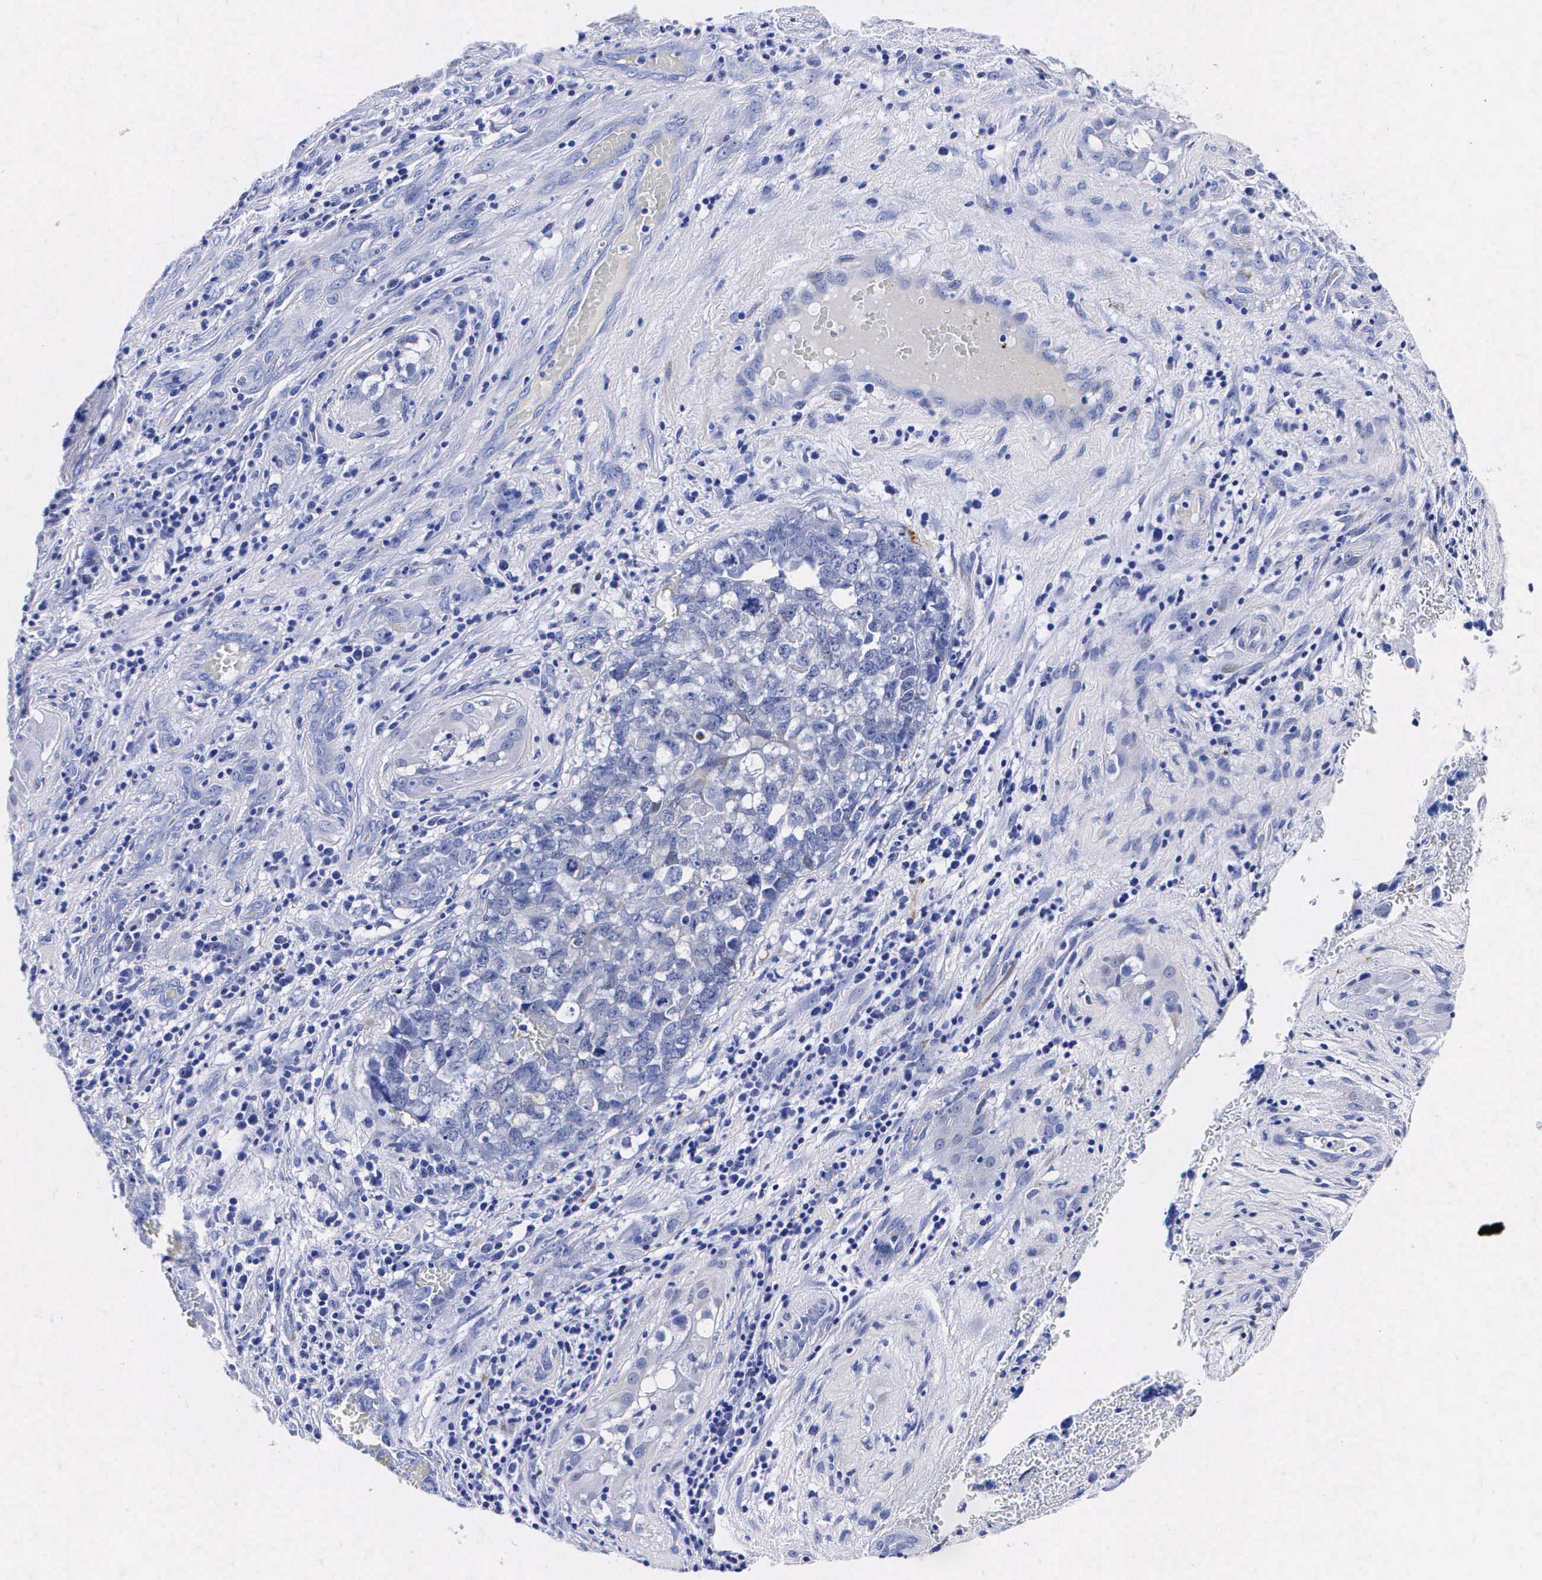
{"staining": {"intensity": "negative", "quantity": "none", "location": "none"}, "tissue": "testis cancer", "cell_type": "Tumor cells", "image_type": "cancer", "snomed": [{"axis": "morphology", "description": "Carcinoma, Embryonal, NOS"}, {"axis": "topography", "description": "Testis"}], "caption": "Image shows no protein positivity in tumor cells of testis cancer tissue. (Immunohistochemistry, brightfield microscopy, high magnification).", "gene": "ENO2", "patient": {"sex": "male", "age": 31}}